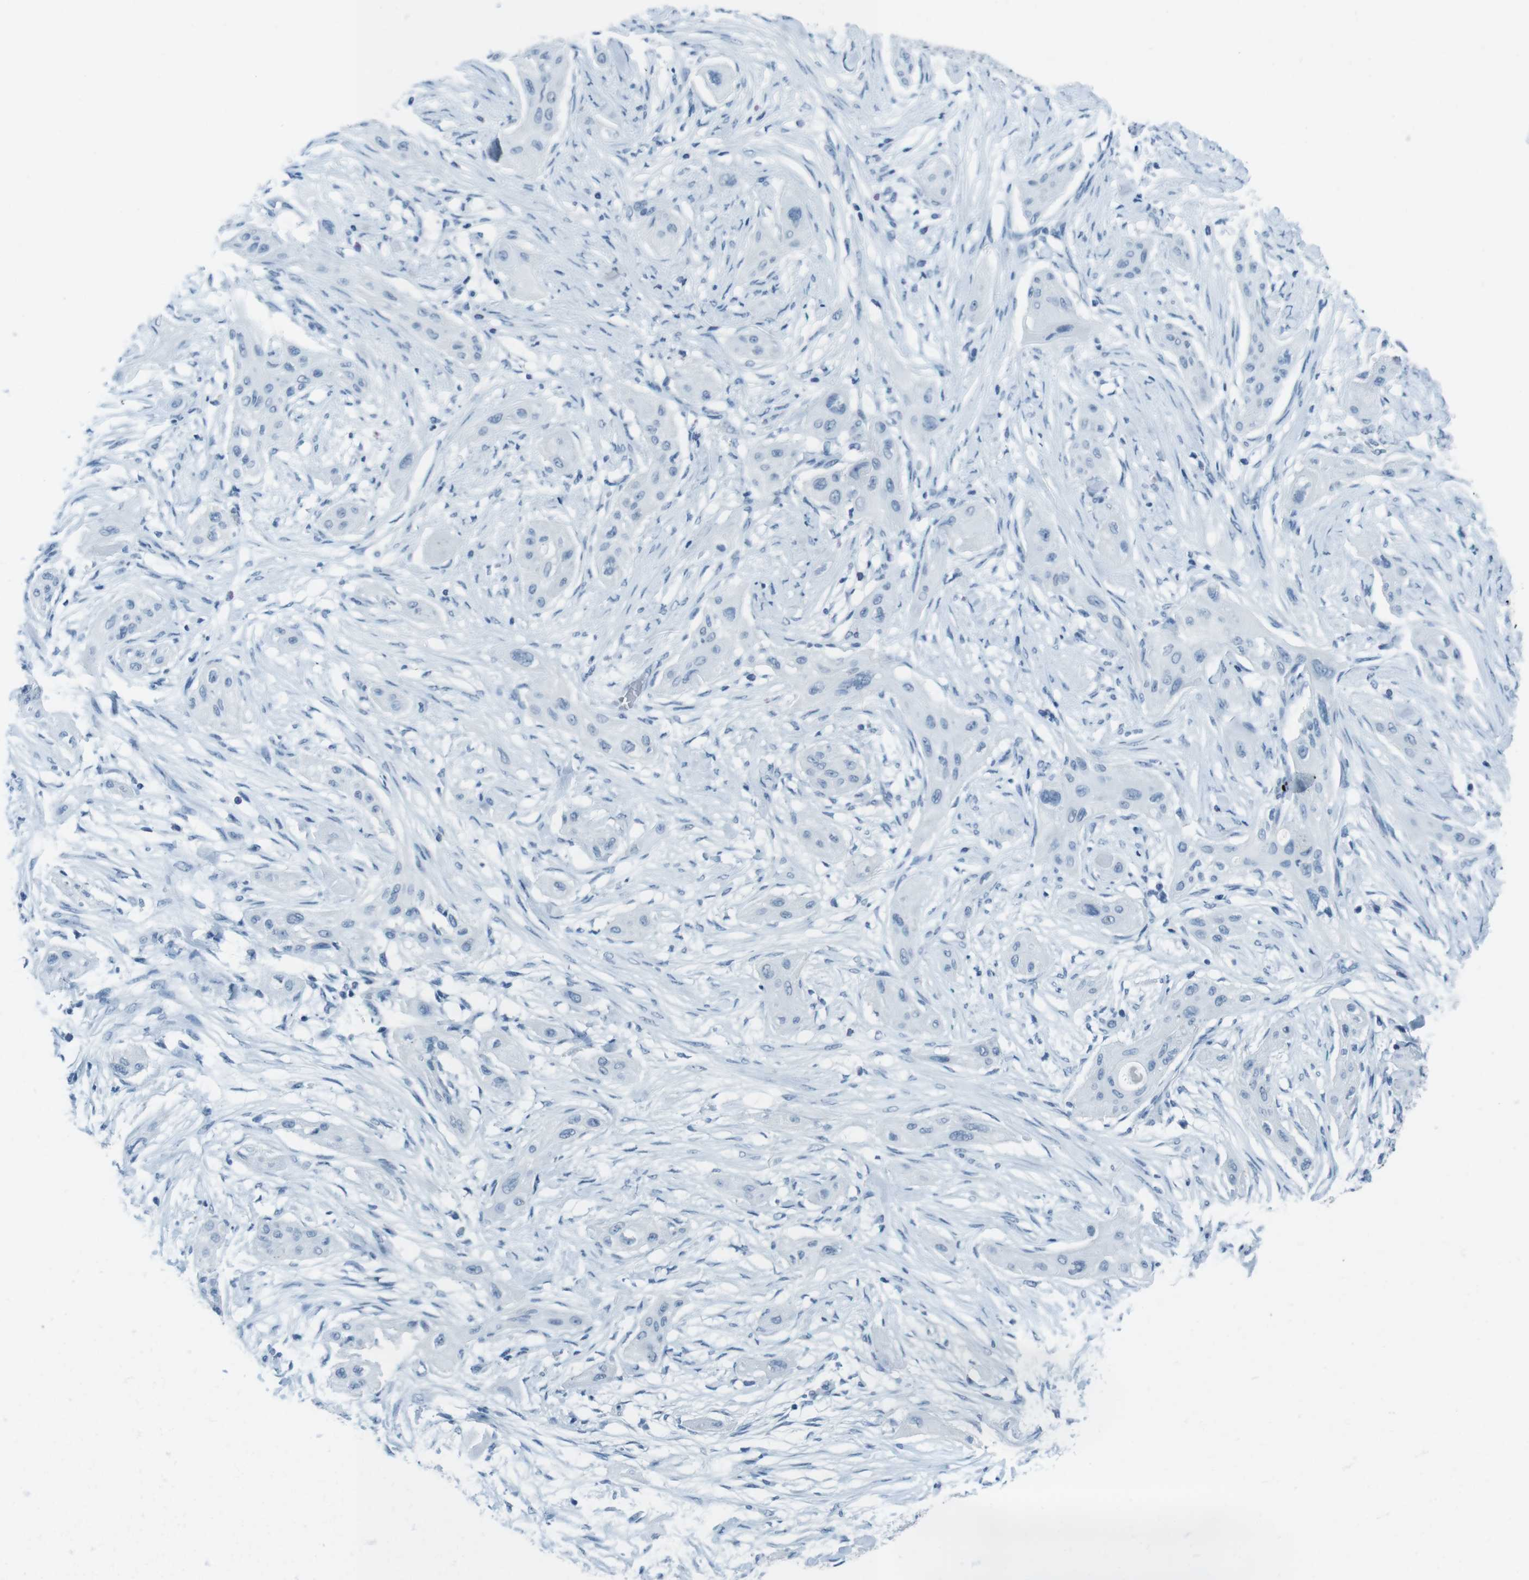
{"staining": {"intensity": "negative", "quantity": "none", "location": "none"}, "tissue": "lung cancer", "cell_type": "Tumor cells", "image_type": "cancer", "snomed": [{"axis": "morphology", "description": "Squamous cell carcinoma, NOS"}, {"axis": "topography", "description": "Lung"}], "caption": "A high-resolution micrograph shows immunohistochemistry staining of lung cancer, which demonstrates no significant expression in tumor cells.", "gene": "TMEM207", "patient": {"sex": "female", "age": 47}}